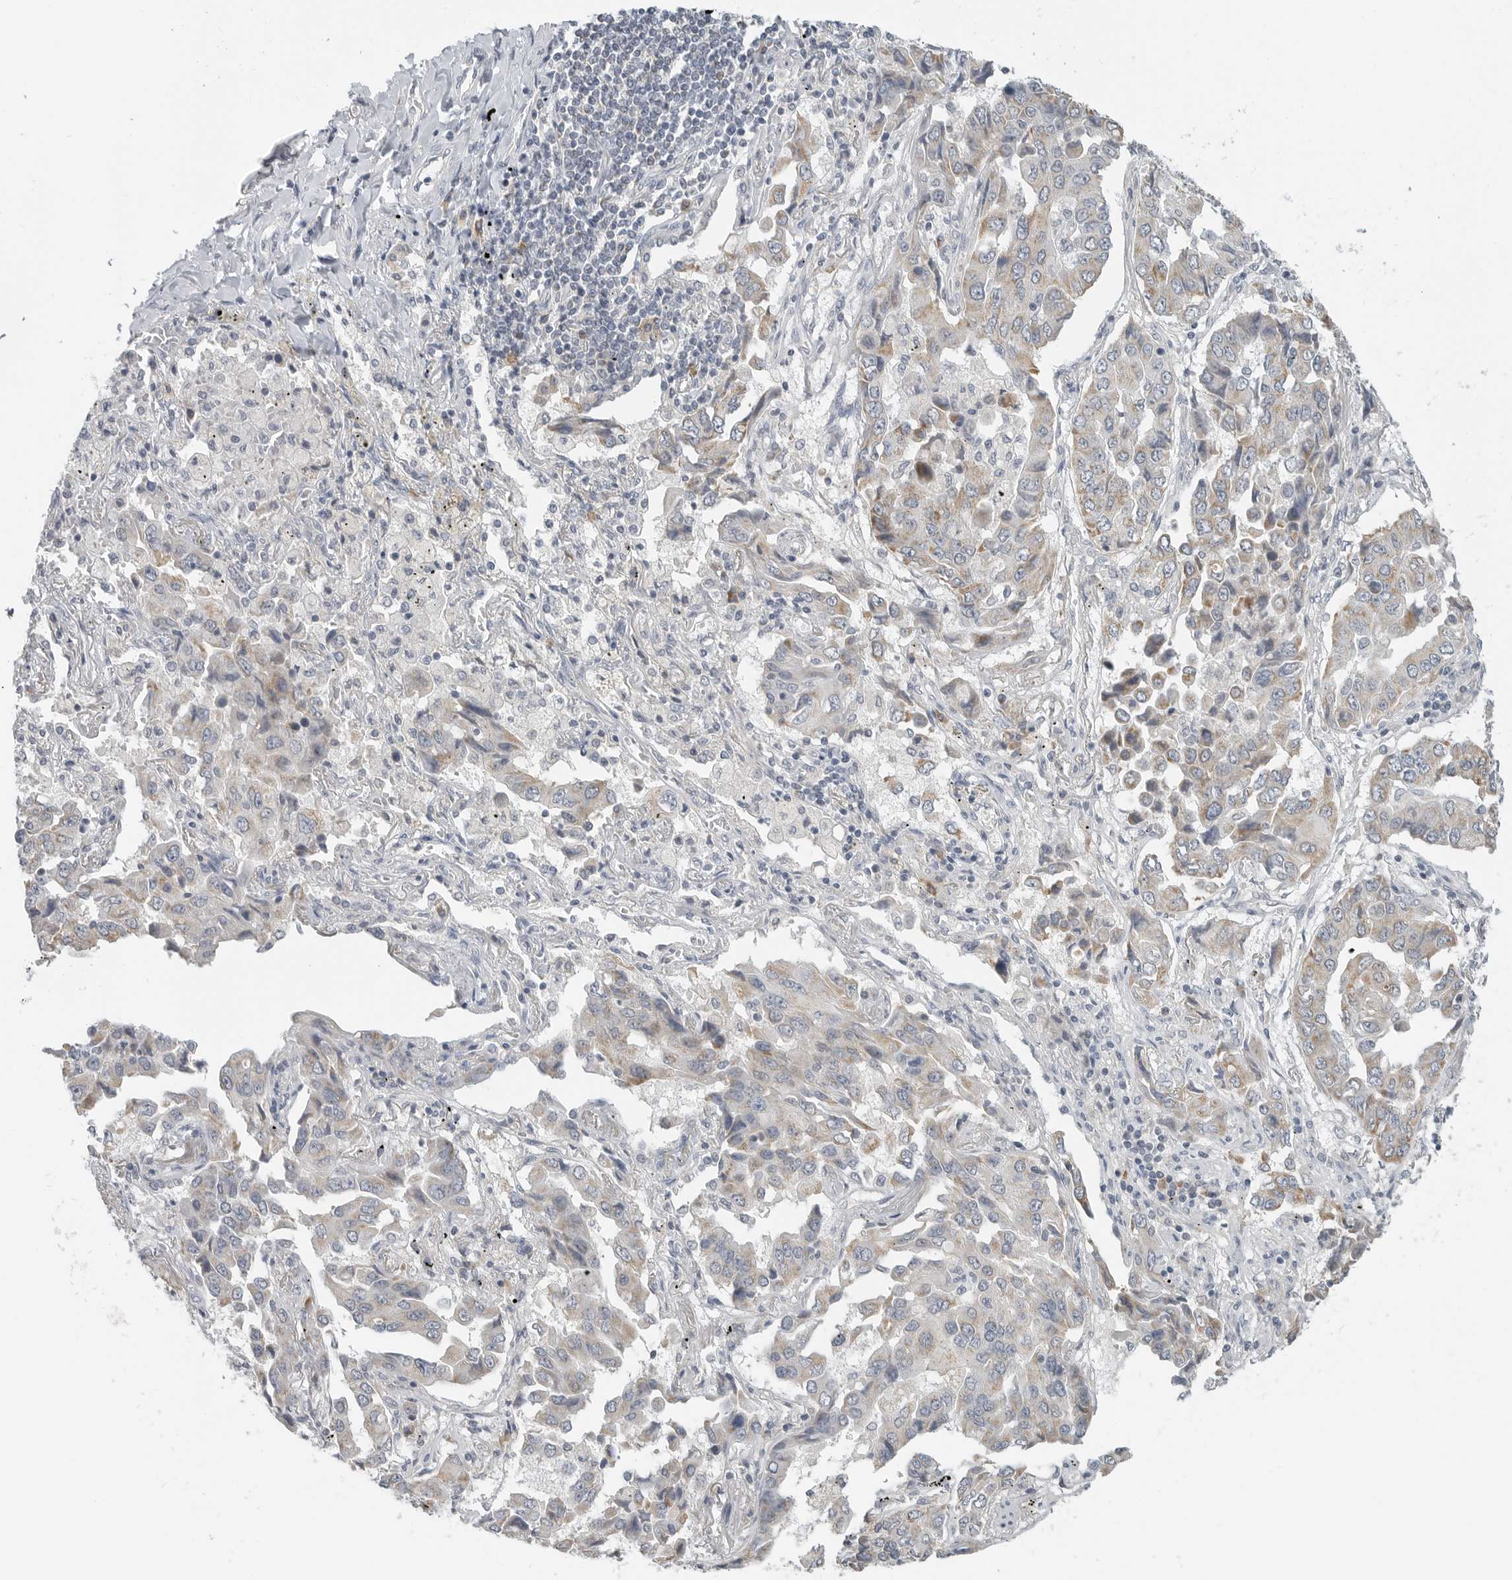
{"staining": {"intensity": "weak", "quantity": "25%-75%", "location": "cytoplasmic/membranous"}, "tissue": "lung cancer", "cell_type": "Tumor cells", "image_type": "cancer", "snomed": [{"axis": "morphology", "description": "Adenocarcinoma, NOS"}, {"axis": "topography", "description": "Lung"}], "caption": "A high-resolution micrograph shows immunohistochemistry (IHC) staining of lung adenocarcinoma, which exhibits weak cytoplasmic/membranous positivity in approximately 25%-75% of tumor cells.", "gene": "IL12RB2", "patient": {"sex": "female", "age": 65}}